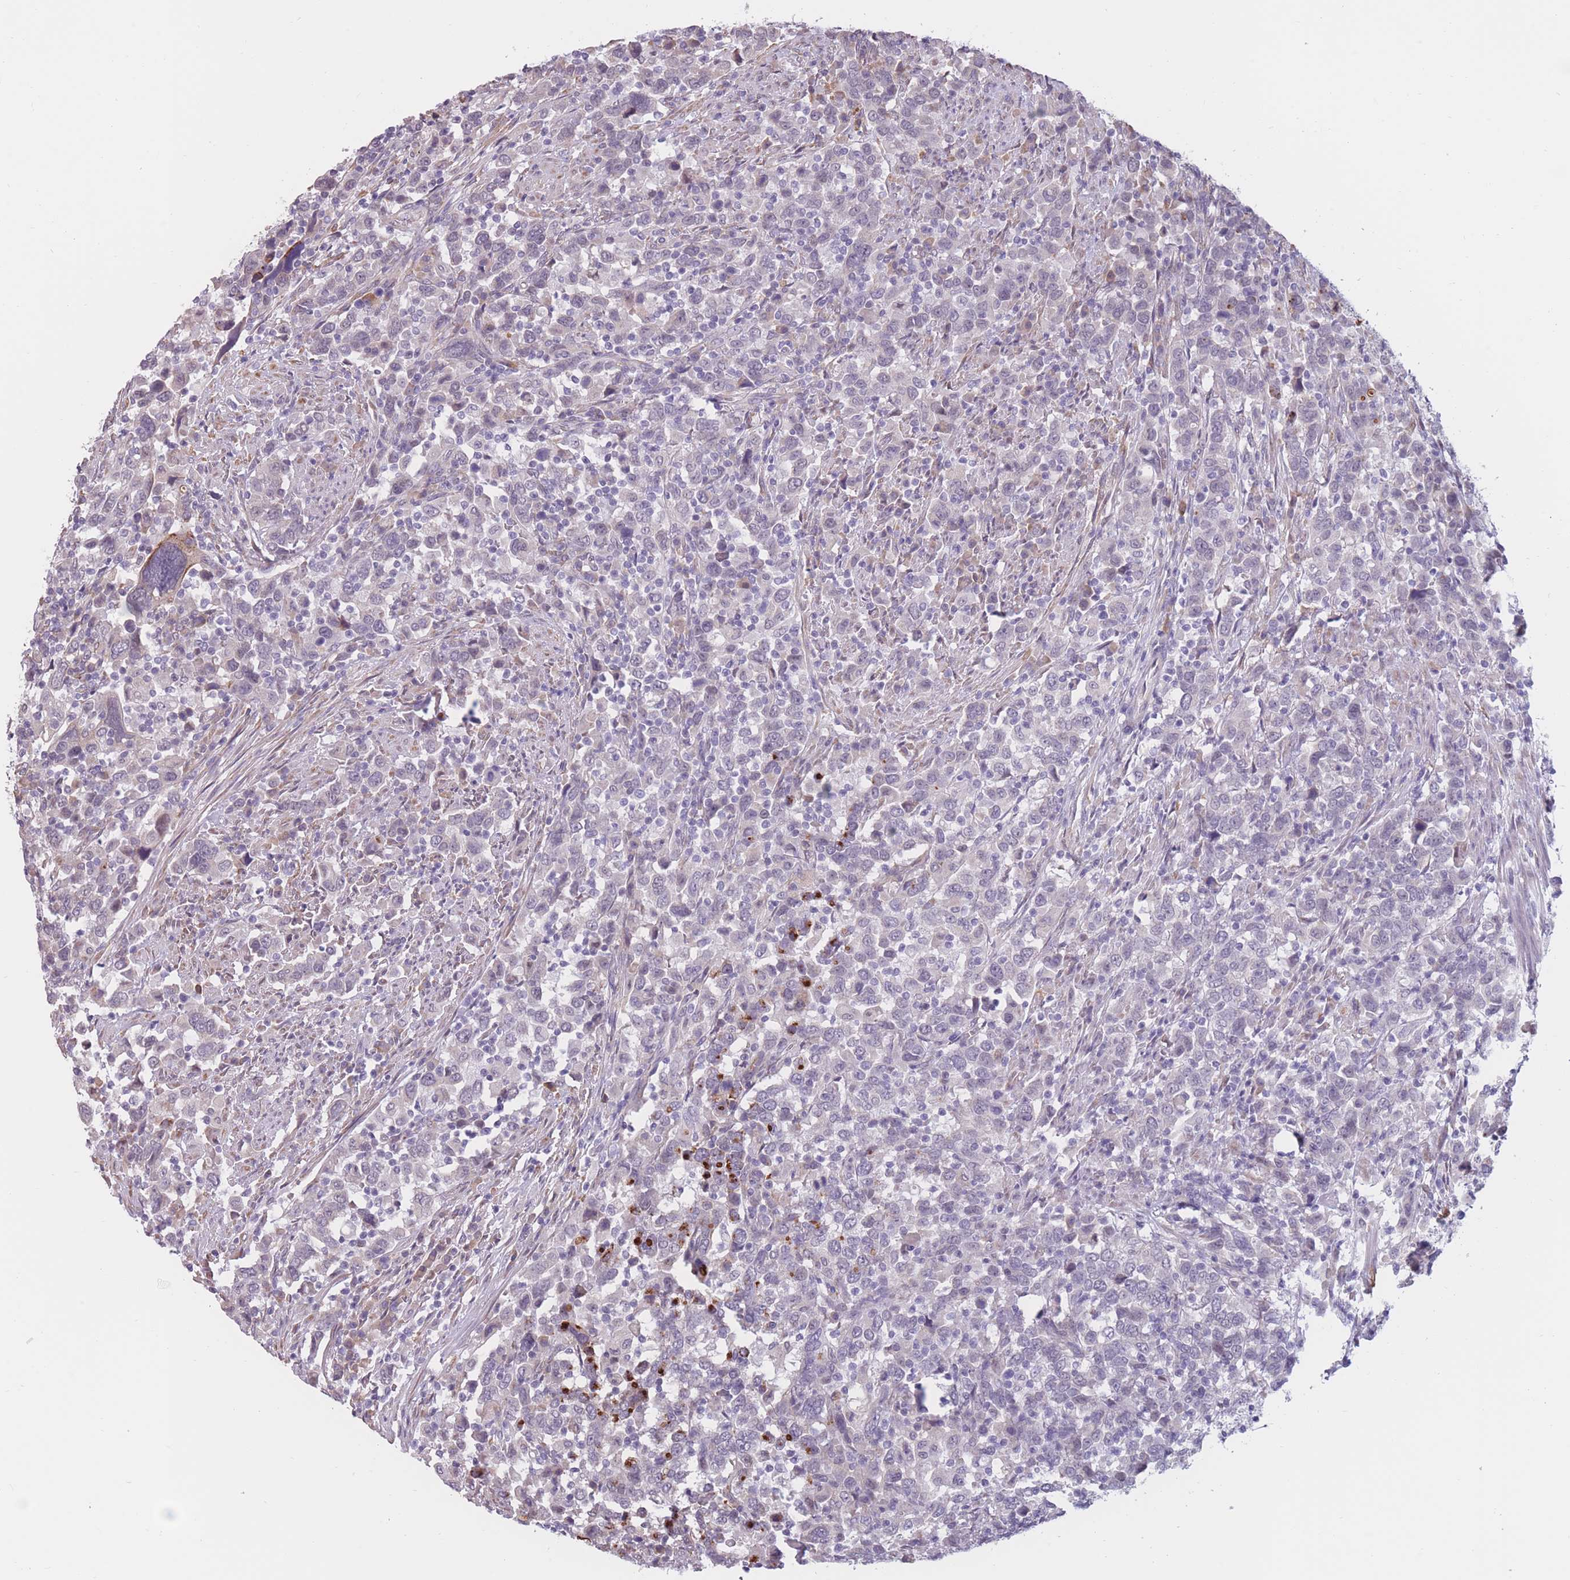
{"staining": {"intensity": "negative", "quantity": "none", "location": "none"}, "tissue": "urothelial cancer", "cell_type": "Tumor cells", "image_type": "cancer", "snomed": [{"axis": "morphology", "description": "Urothelial carcinoma, High grade"}, {"axis": "topography", "description": "Urinary bladder"}], "caption": "An immunohistochemistry (IHC) micrograph of urothelial cancer is shown. There is no staining in tumor cells of urothelial cancer. (DAB IHC, high magnification).", "gene": "COL27A1", "patient": {"sex": "male", "age": 61}}